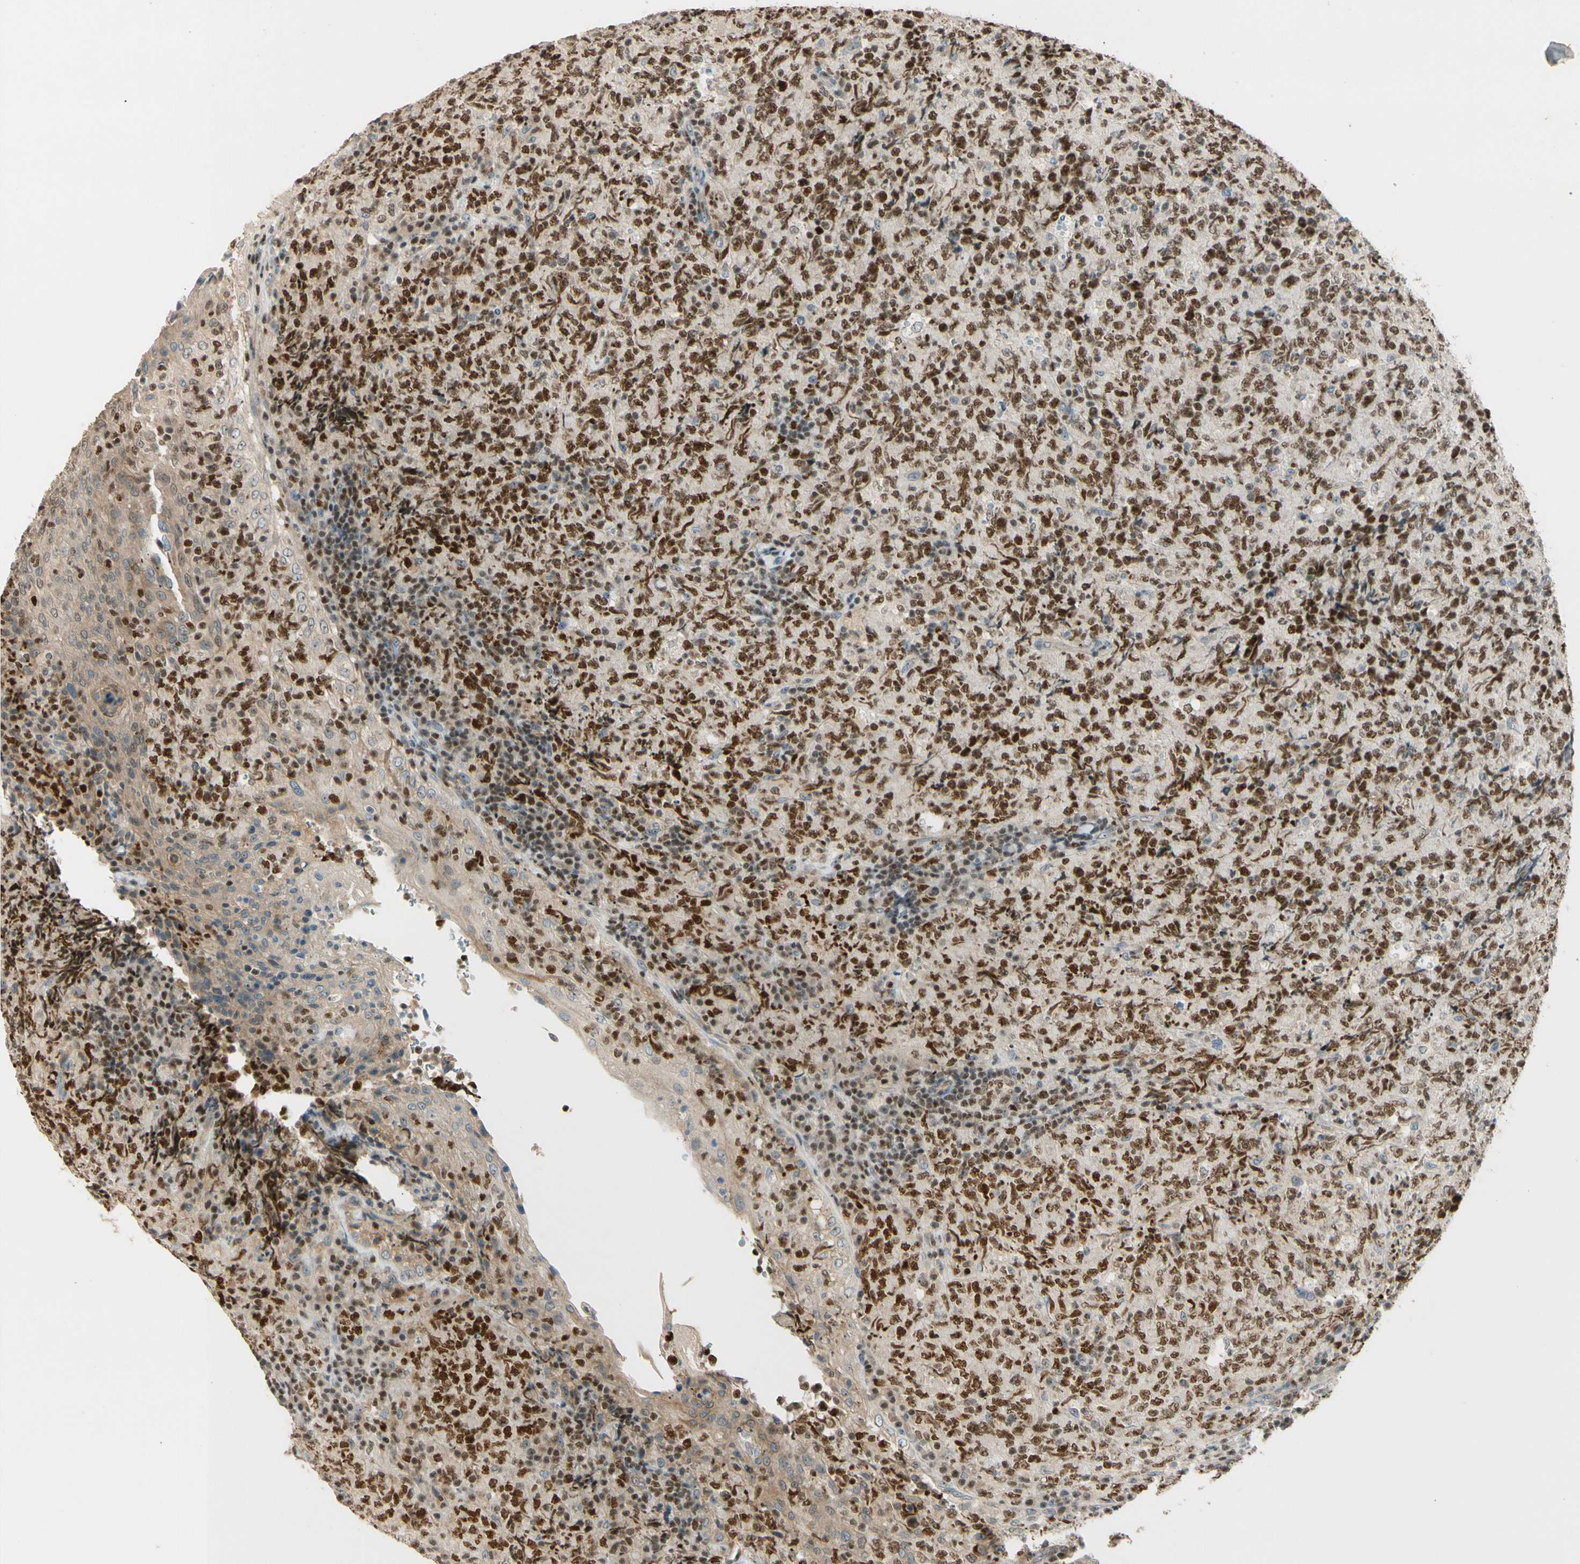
{"staining": {"intensity": "strong", "quantity": ">75%", "location": "cytoplasmic/membranous,nuclear"}, "tissue": "lymphoma", "cell_type": "Tumor cells", "image_type": "cancer", "snomed": [{"axis": "morphology", "description": "Malignant lymphoma, non-Hodgkin's type, High grade"}, {"axis": "topography", "description": "Tonsil"}], "caption": "Immunohistochemical staining of lymphoma displays strong cytoplasmic/membranous and nuclear protein positivity in about >75% of tumor cells.", "gene": "NFYA", "patient": {"sex": "female", "age": 36}}